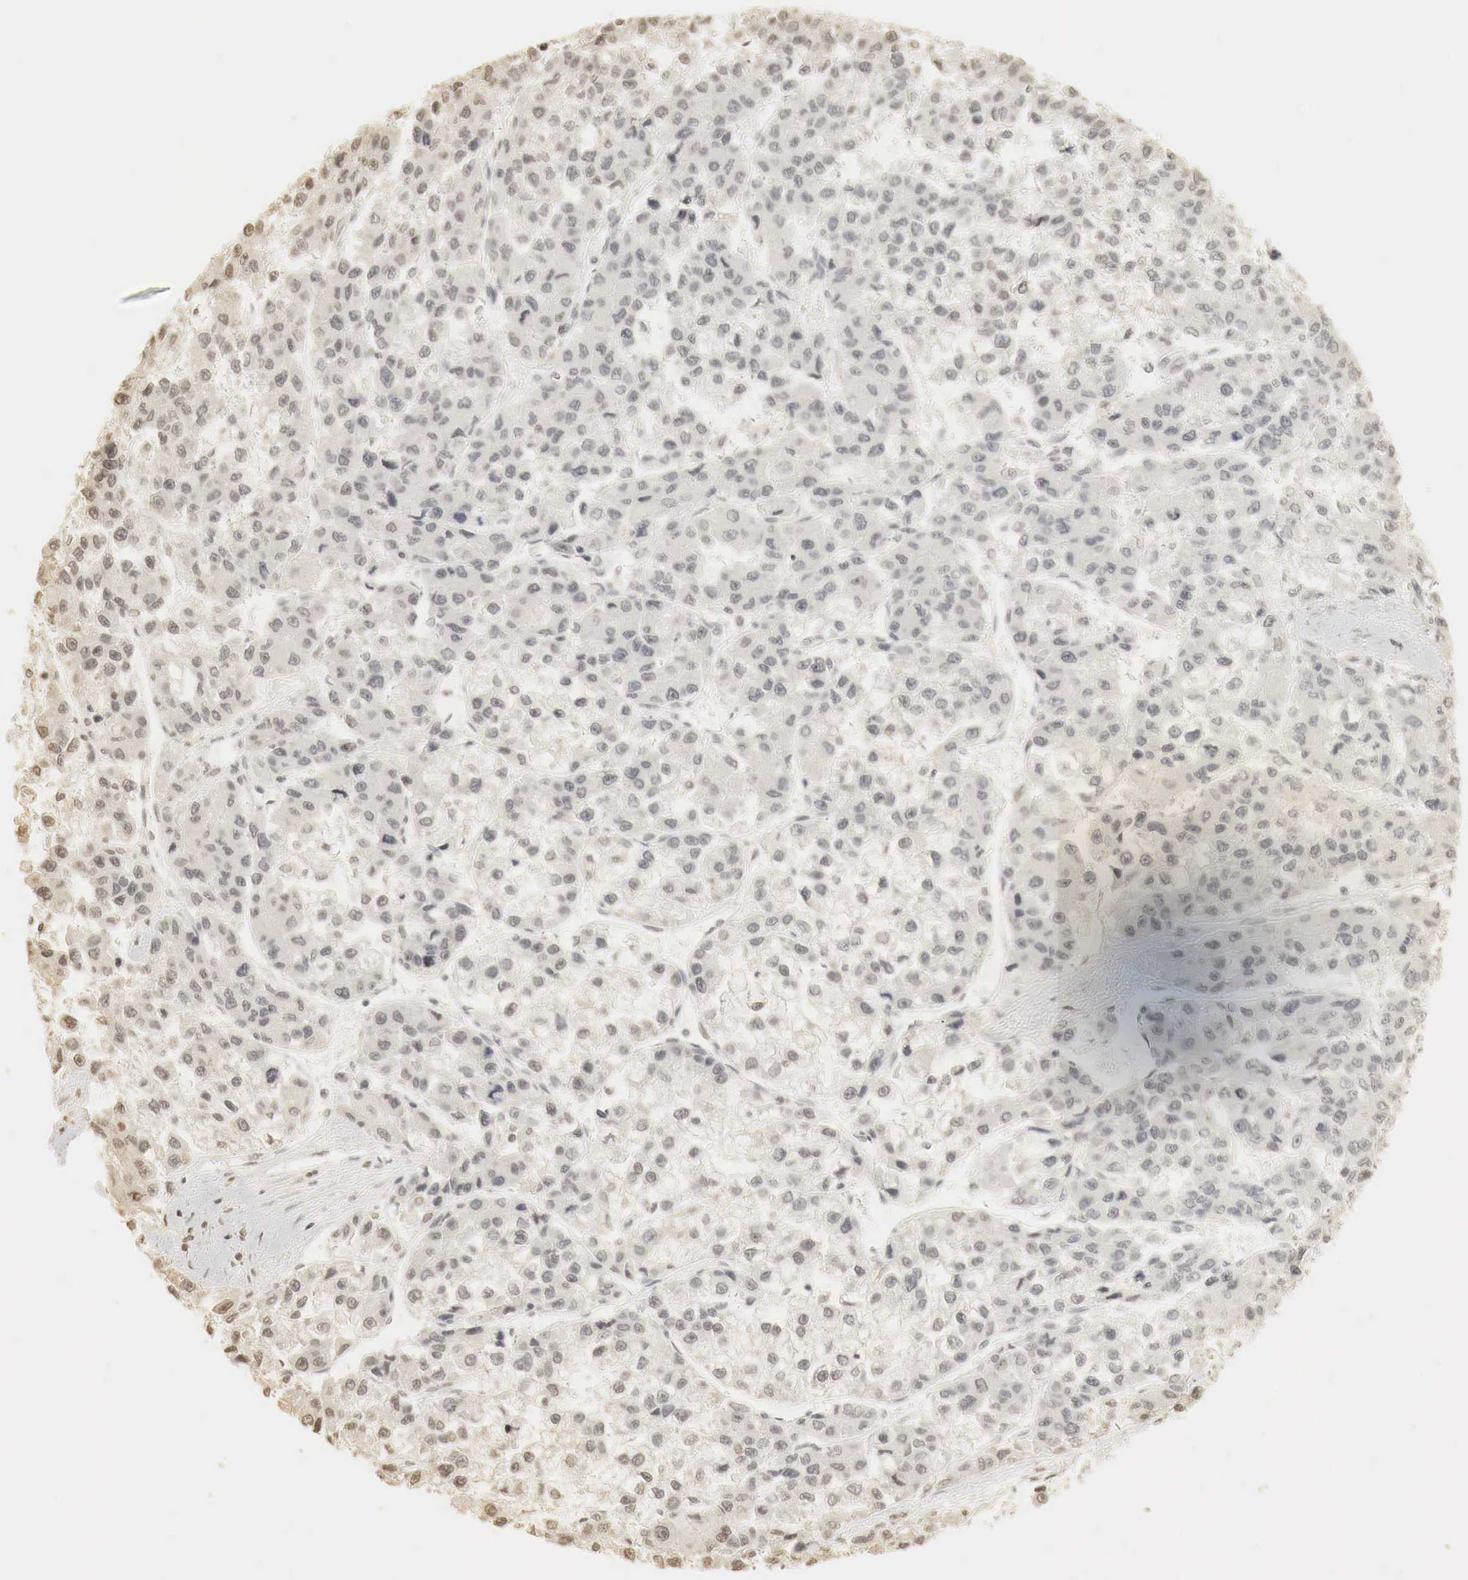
{"staining": {"intensity": "negative", "quantity": "none", "location": "none"}, "tissue": "liver cancer", "cell_type": "Tumor cells", "image_type": "cancer", "snomed": [{"axis": "morphology", "description": "Carcinoma, Hepatocellular, NOS"}, {"axis": "topography", "description": "Liver"}], "caption": "Immunohistochemistry histopathology image of neoplastic tissue: human liver hepatocellular carcinoma stained with DAB demonstrates no significant protein positivity in tumor cells.", "gene": "ERBB4", "patient": {"sex": "female", "age": 66}}